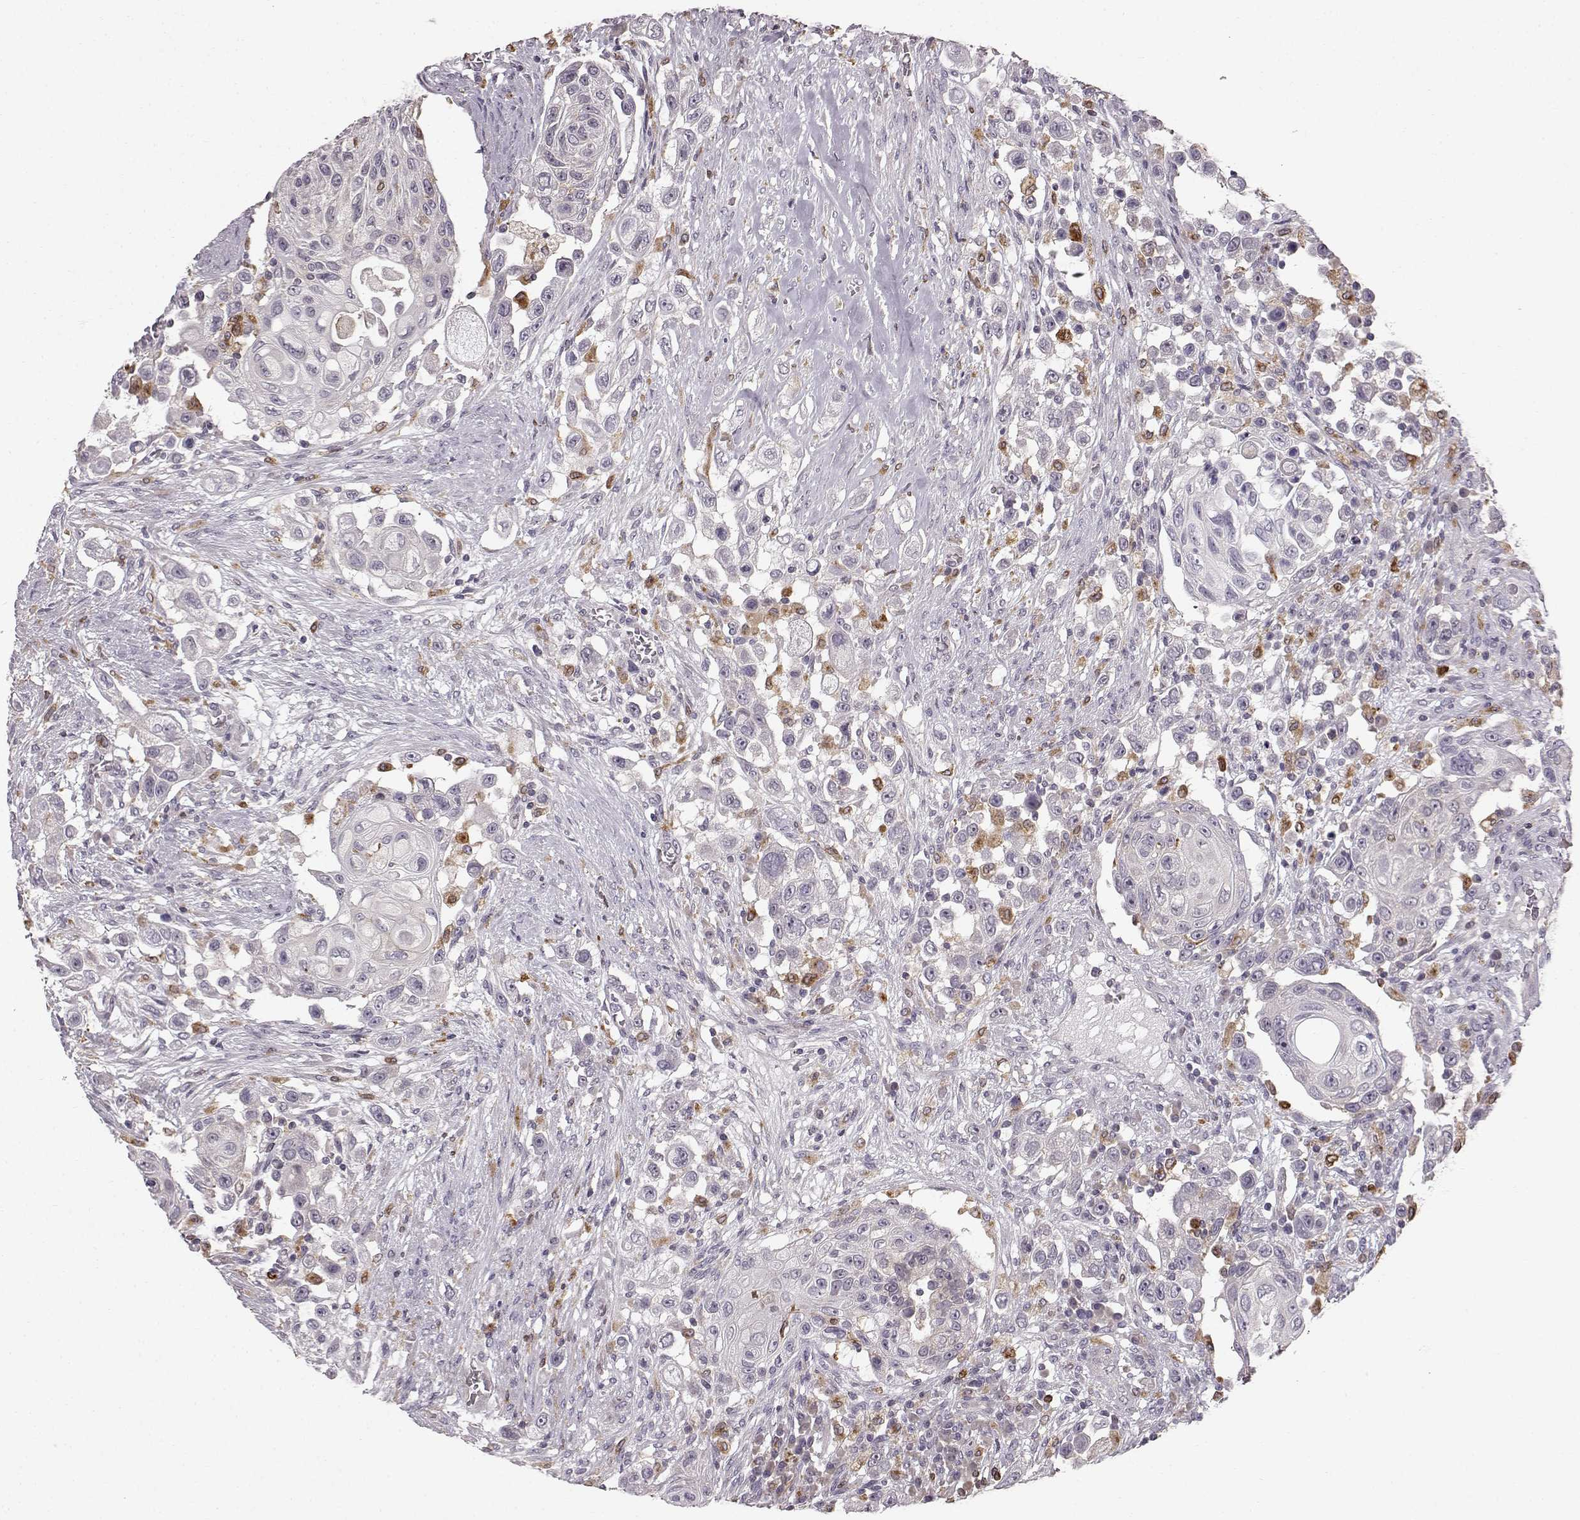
{"staining": {"intensity": "negative", "quantity": "none", "location": "none"}, "tissue": "urothelial cancer", "cell_type": "Tumor cells", "image_type": "cancer", "snomed": [{"axis": "morphology", "description": "Urothelial carcinoma, High grade"}, {"axis": "topography", "description": "Urinary bladder"}], "caption": "Immunohistochemistry photomicrograph of human urothelial carcinoma (high-grade) stained for a protein (brown), which demonstrates no positivity in tumor cells.", "gene": "SPAG17", "patient": {"sex": "female", "age": 56}}